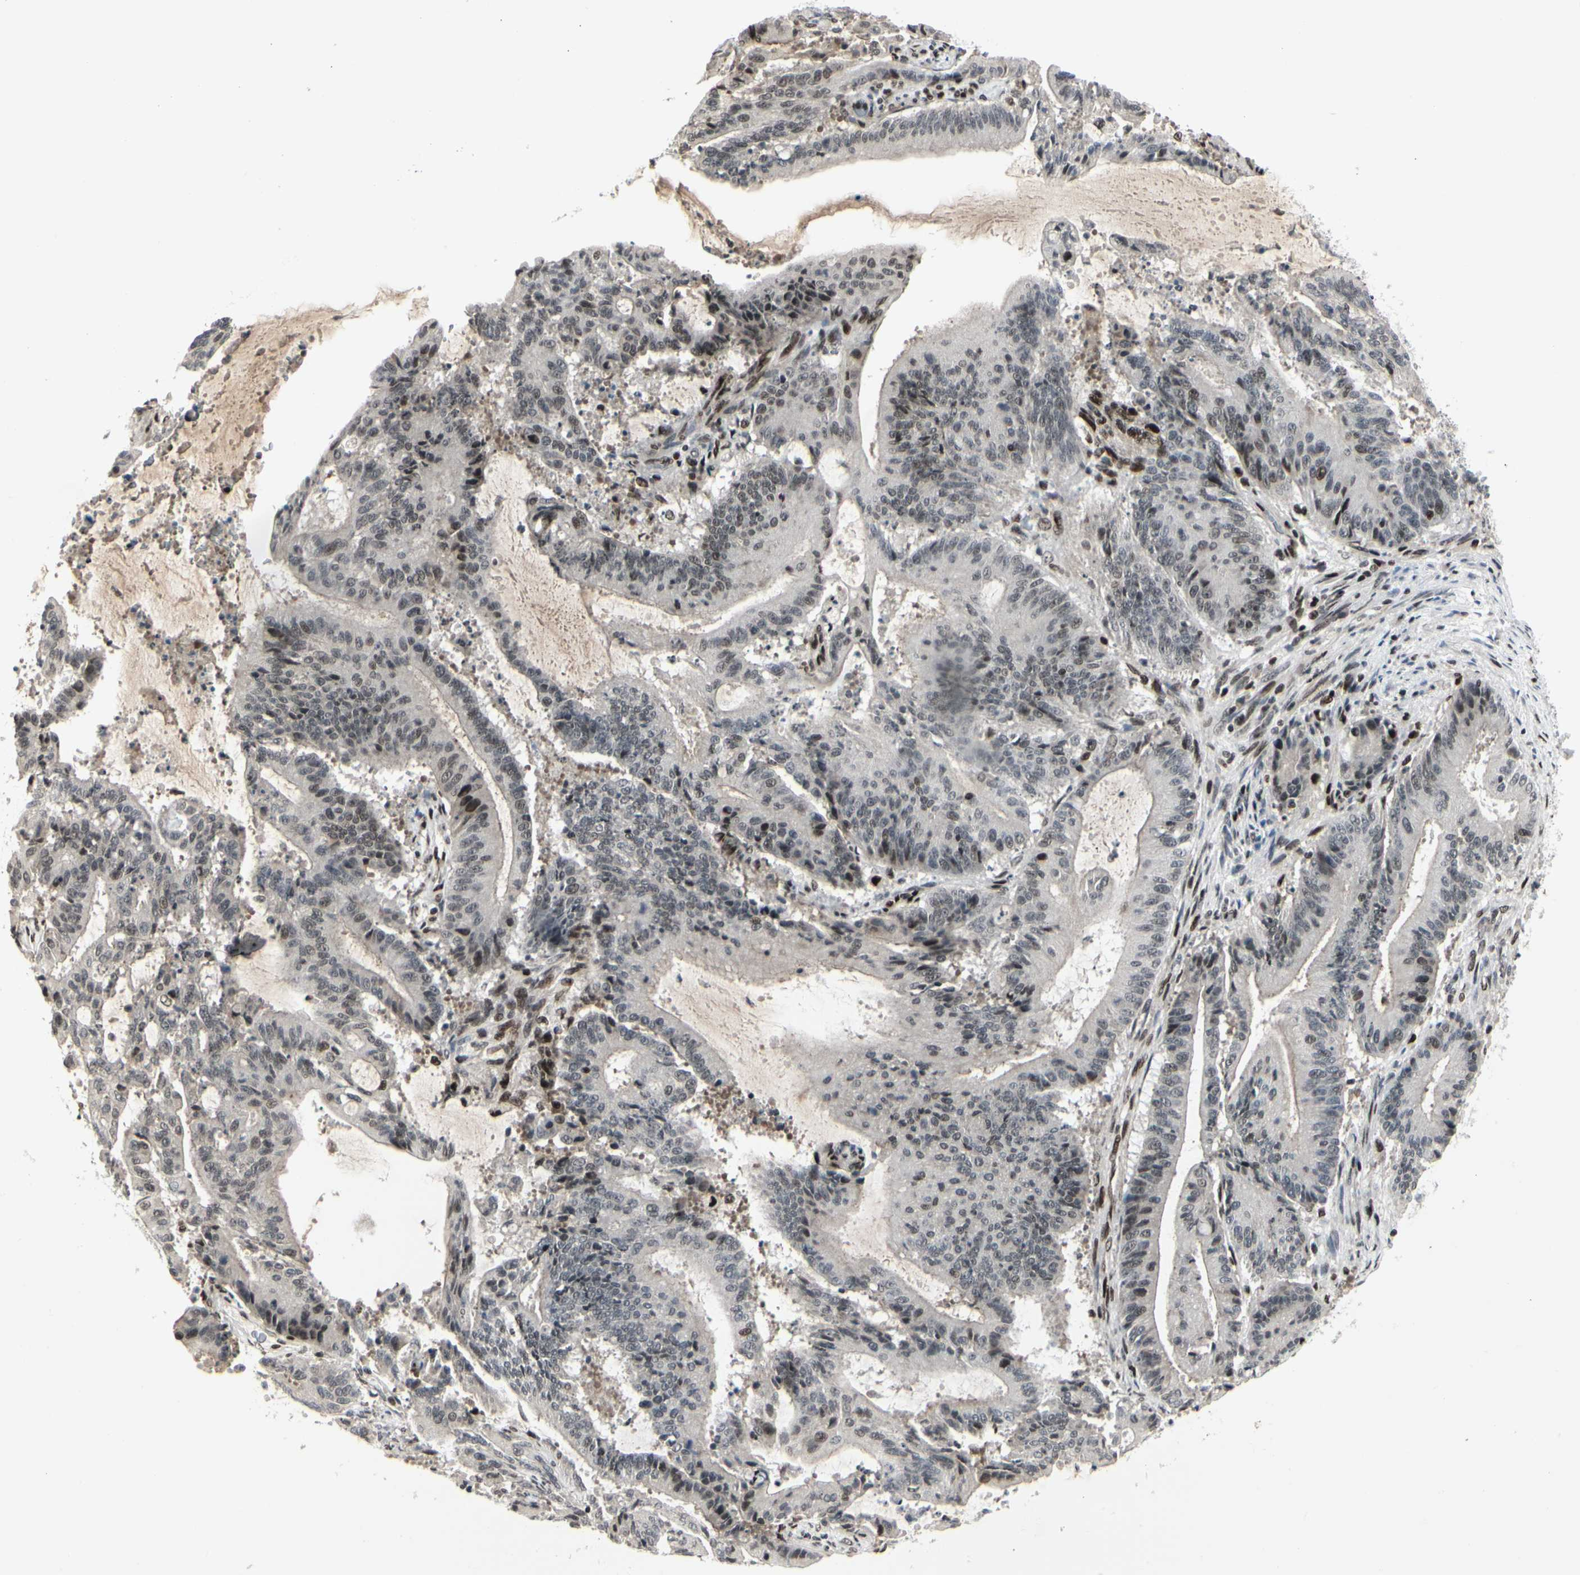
{"staining": {"intensity": "moderate", "quantity": "<25%", "location": "nuclear"}, "tissue": "liver cancer", "cell_type": "Tumor cells", "image_type": "cancer", "snomed": [{"axis": "morphology", "description": "Cholangiocarcinoma"}, {"axis": "topography", "description": "Liver"}], "caption": "This is an image of immunohistochemistry staining of liver cancer, which shows moderate staining in the nuclear of tumor cells.", "gene": "FOXJ2", "patient": {"sex": "female", "age": 73}}